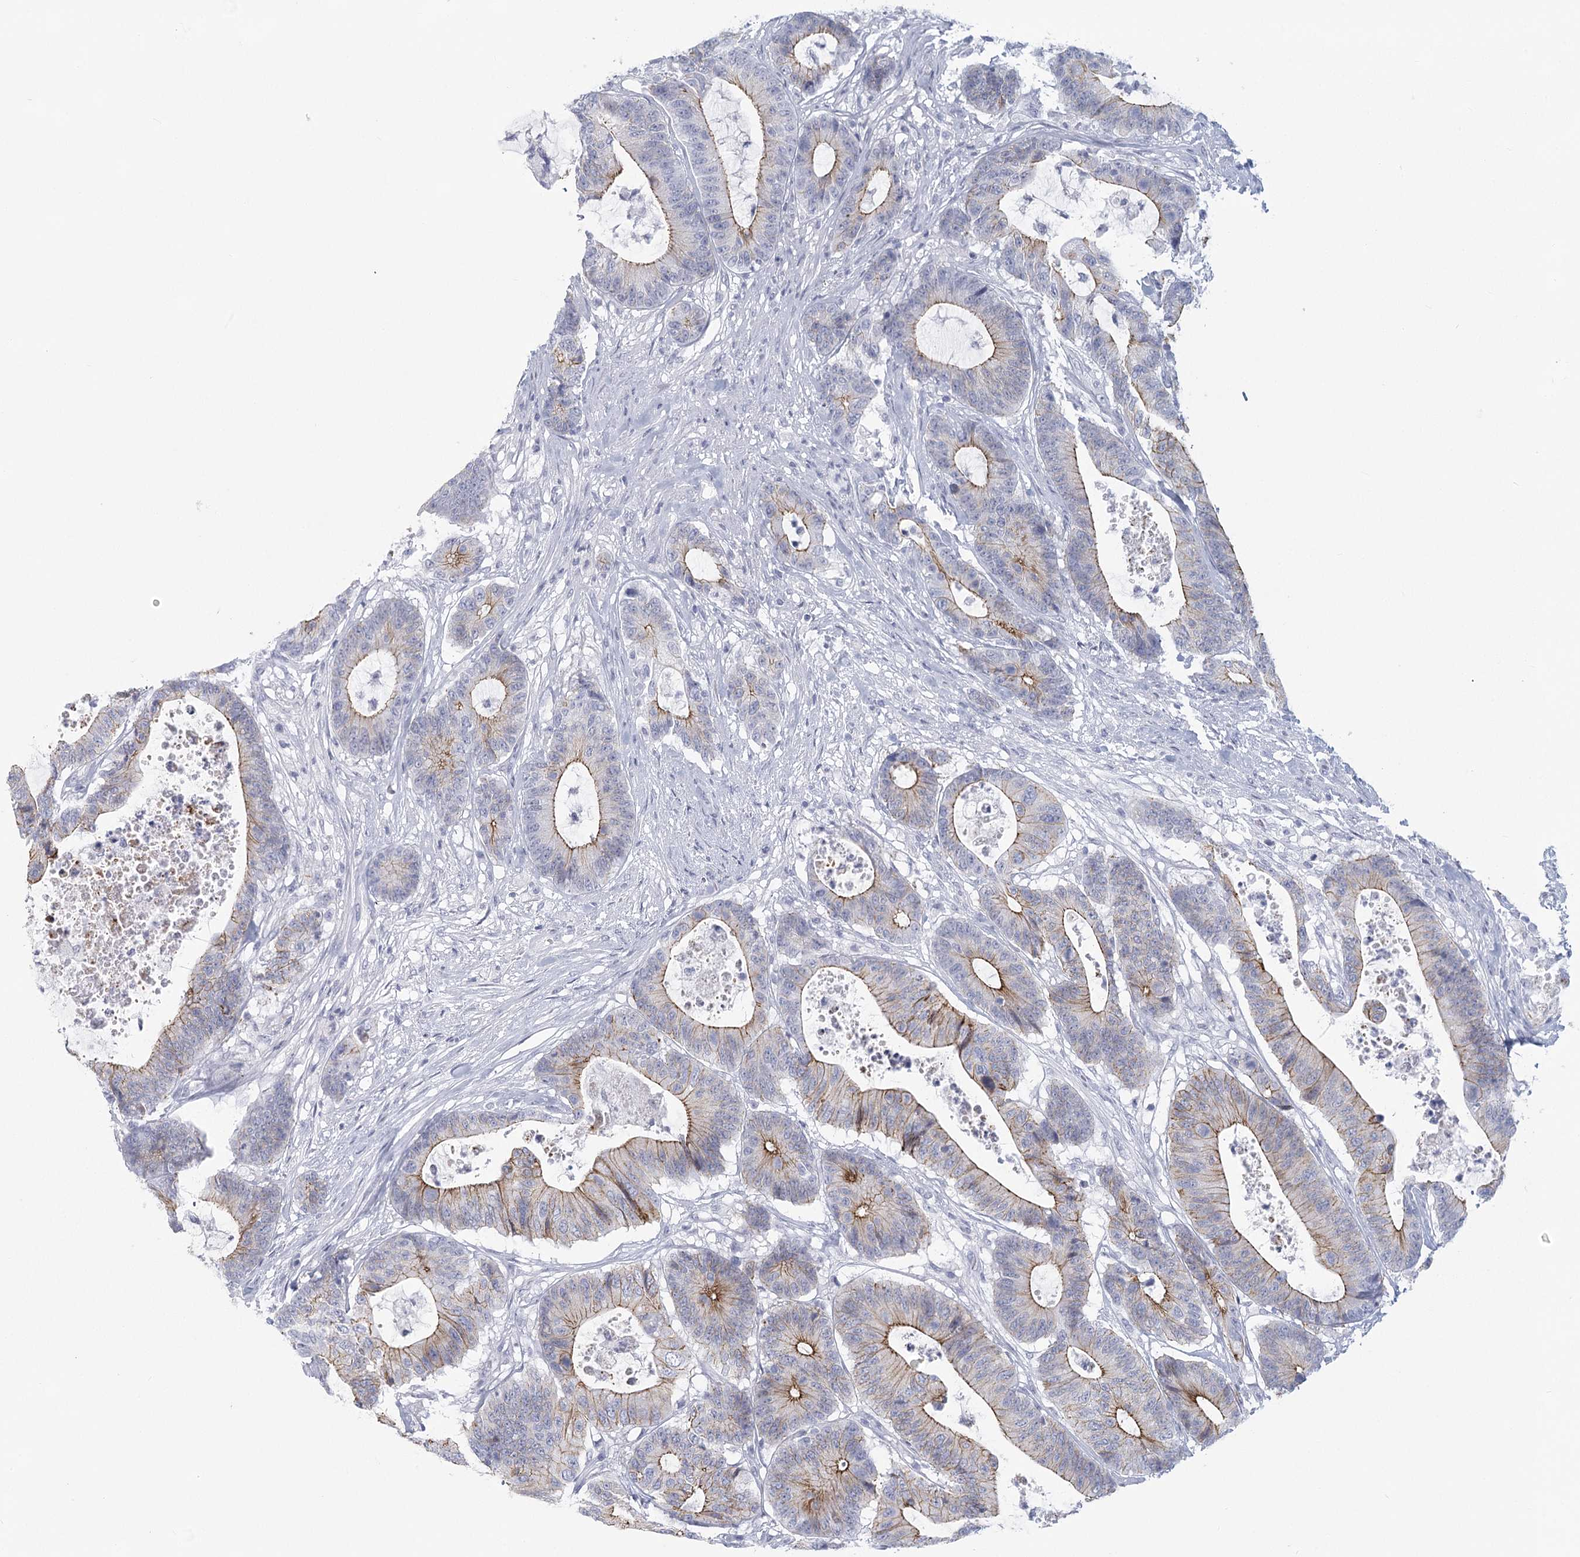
{"staining": {"intensity": "moderate", "quantity": "<25%", "location": "cytoplasmic/membranous"}, "tissue": "colorectal cancer", "cell_type": "Tumor cells", "image_type": "cancer", "snomed": [{"axis": "morphology", "description": "Adenocarcinoma, NOS"}, {"axis": "topography", "description": "Colon"}], "caption": "Protein analysis of colorectal adenocarcinoma tissue displays moderate cytoplasmic/membranous staining in about <25% of tumor cells.", "gene": "WNT8B", "patient": {"sex": "female", "age": 84}}